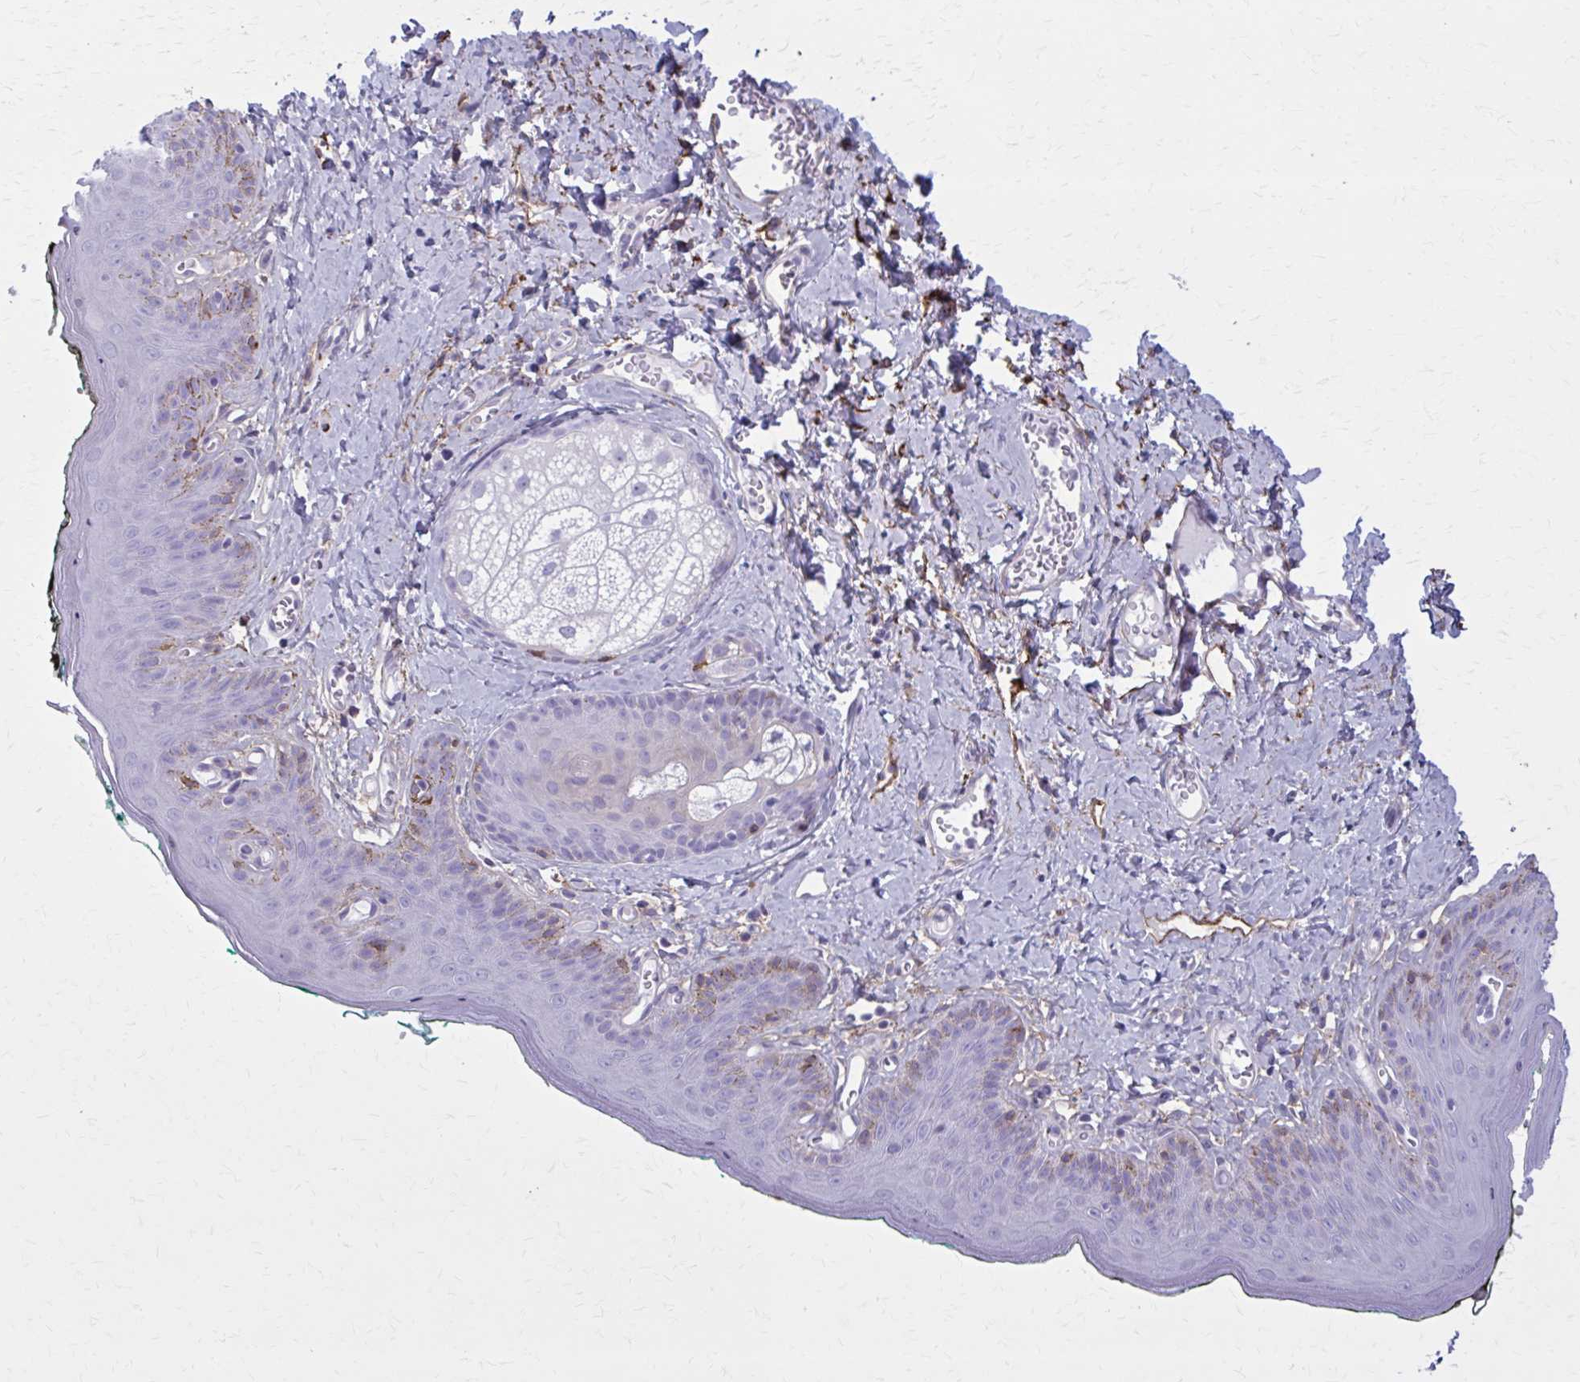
{"staining": {"intensity": "negative", "quantity": "none", "location": "none"}, "tissue": "skin", "cell_type": "Epidermal cells", "image_type": "normal", "snomed": [{"axis": "morphology", "description": "Normal tissue, NOS"}, {"axis": "topography", "description": "Vulva"}, {"axis": "topography", "description": "Peripheral nerve tissue"}], "caption": "Epidermal cells are negative for brown protein staining in normal skin. (Stains: DAB immunohistochemistry with hematoxylin counter stain, Microscopy: brightfield microscopy at high magnification).", "gene": "AKAP12", "patient": {"sex": "female", "age": 66}}